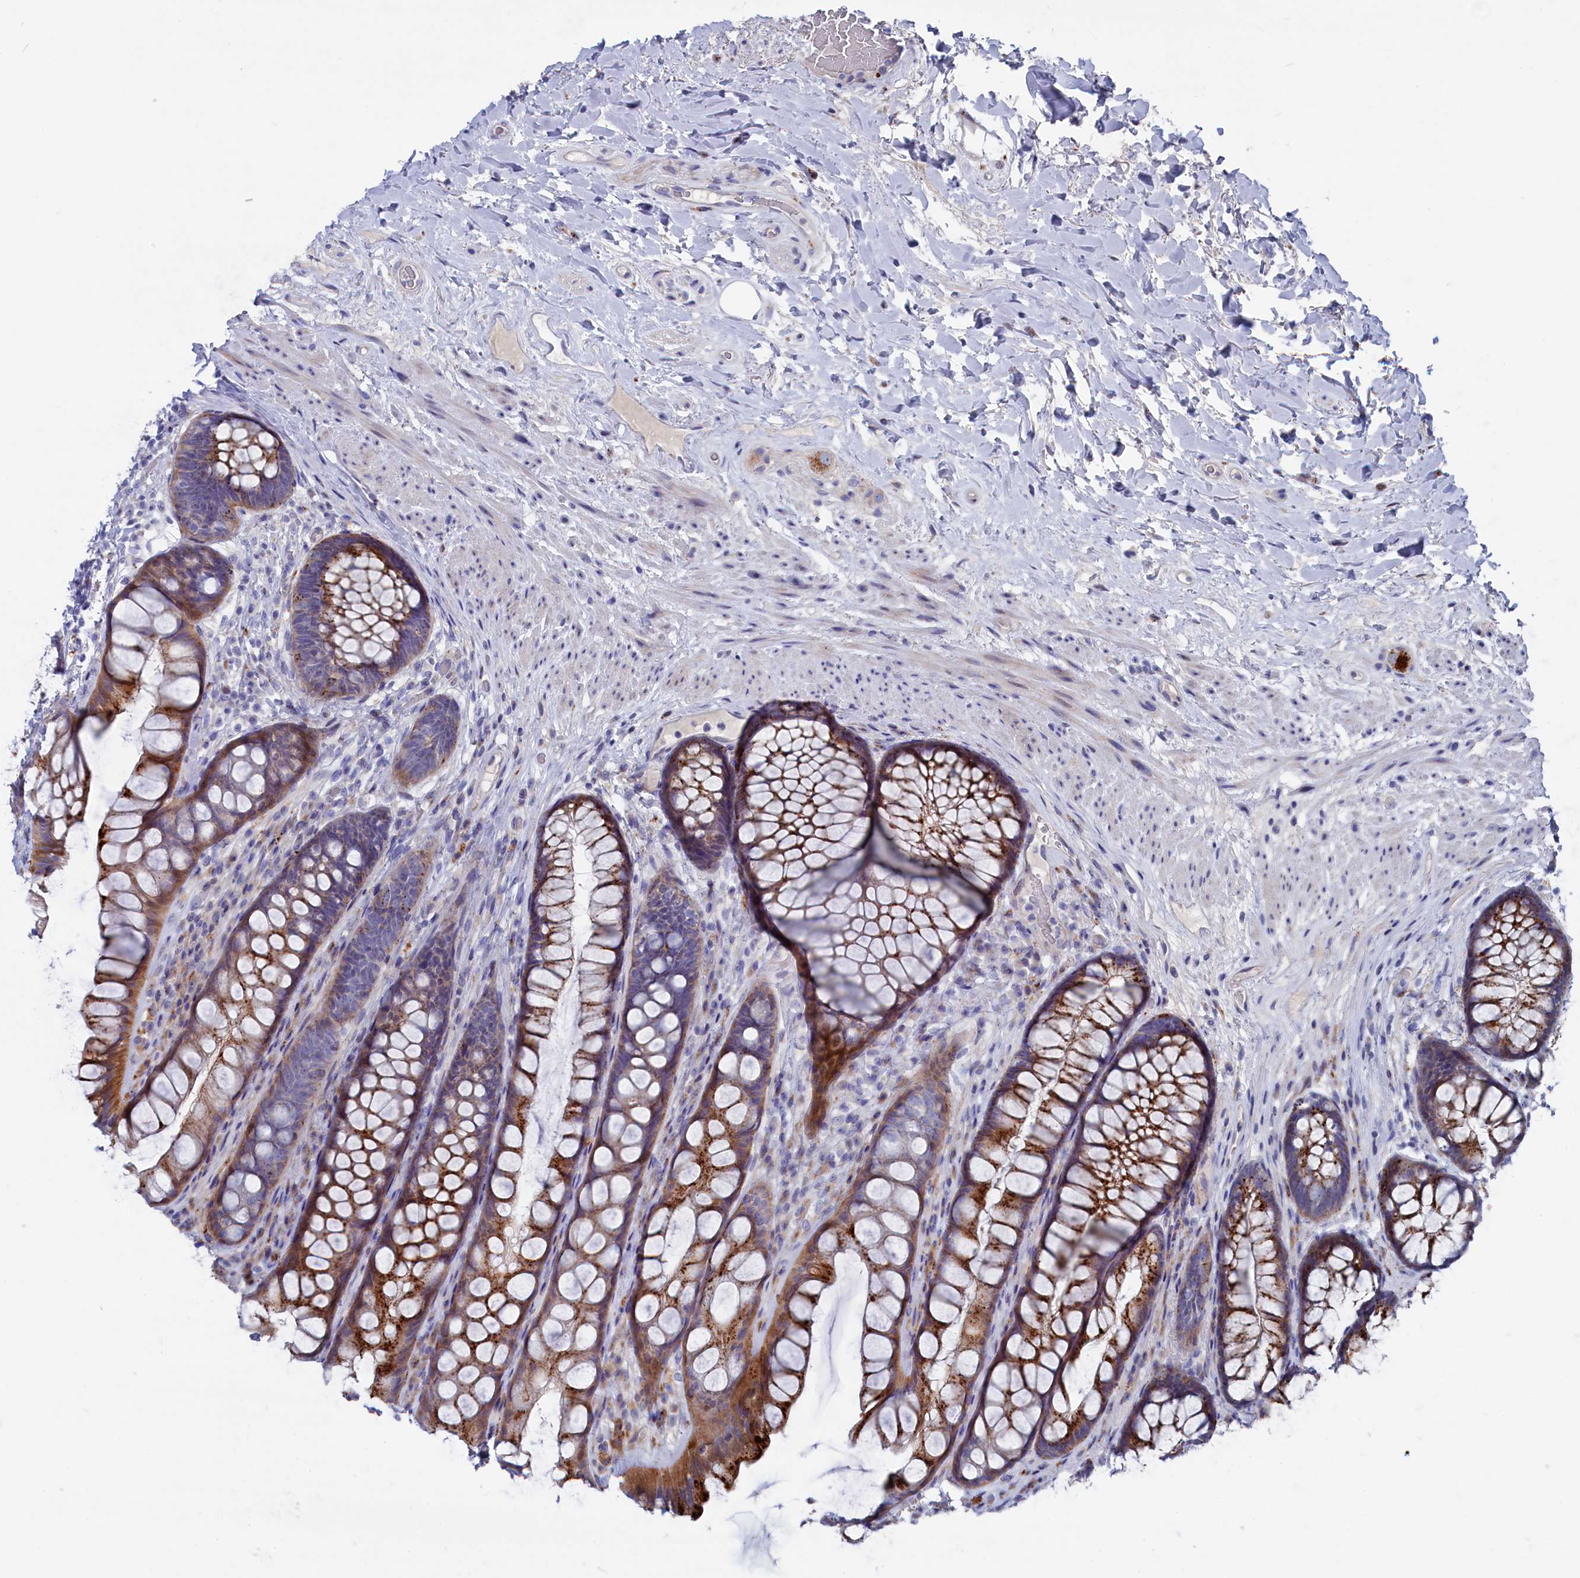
{"staining": {"intensity": "moderate", "quantity": ">75%", "location": "cytoplasmic/membranous"}, "tissue": "rectum", "cell_type": "Glandular cells", "image_type": "normal", "snomed": [{"axis": "morphology", "description": "Normal tissue, NOS"}, {"axis": "topography", "description": "Rectum"}], "caption": "Immunohistochemistry micrograph of normal rectum stained for a protein (brown), which reveals medium levels of moderate cytoplasmic/membranous expression in approximately >75% of glandular cells.", "gene": "NUDT7", "patient": {"sex": "male", "age": 74}}